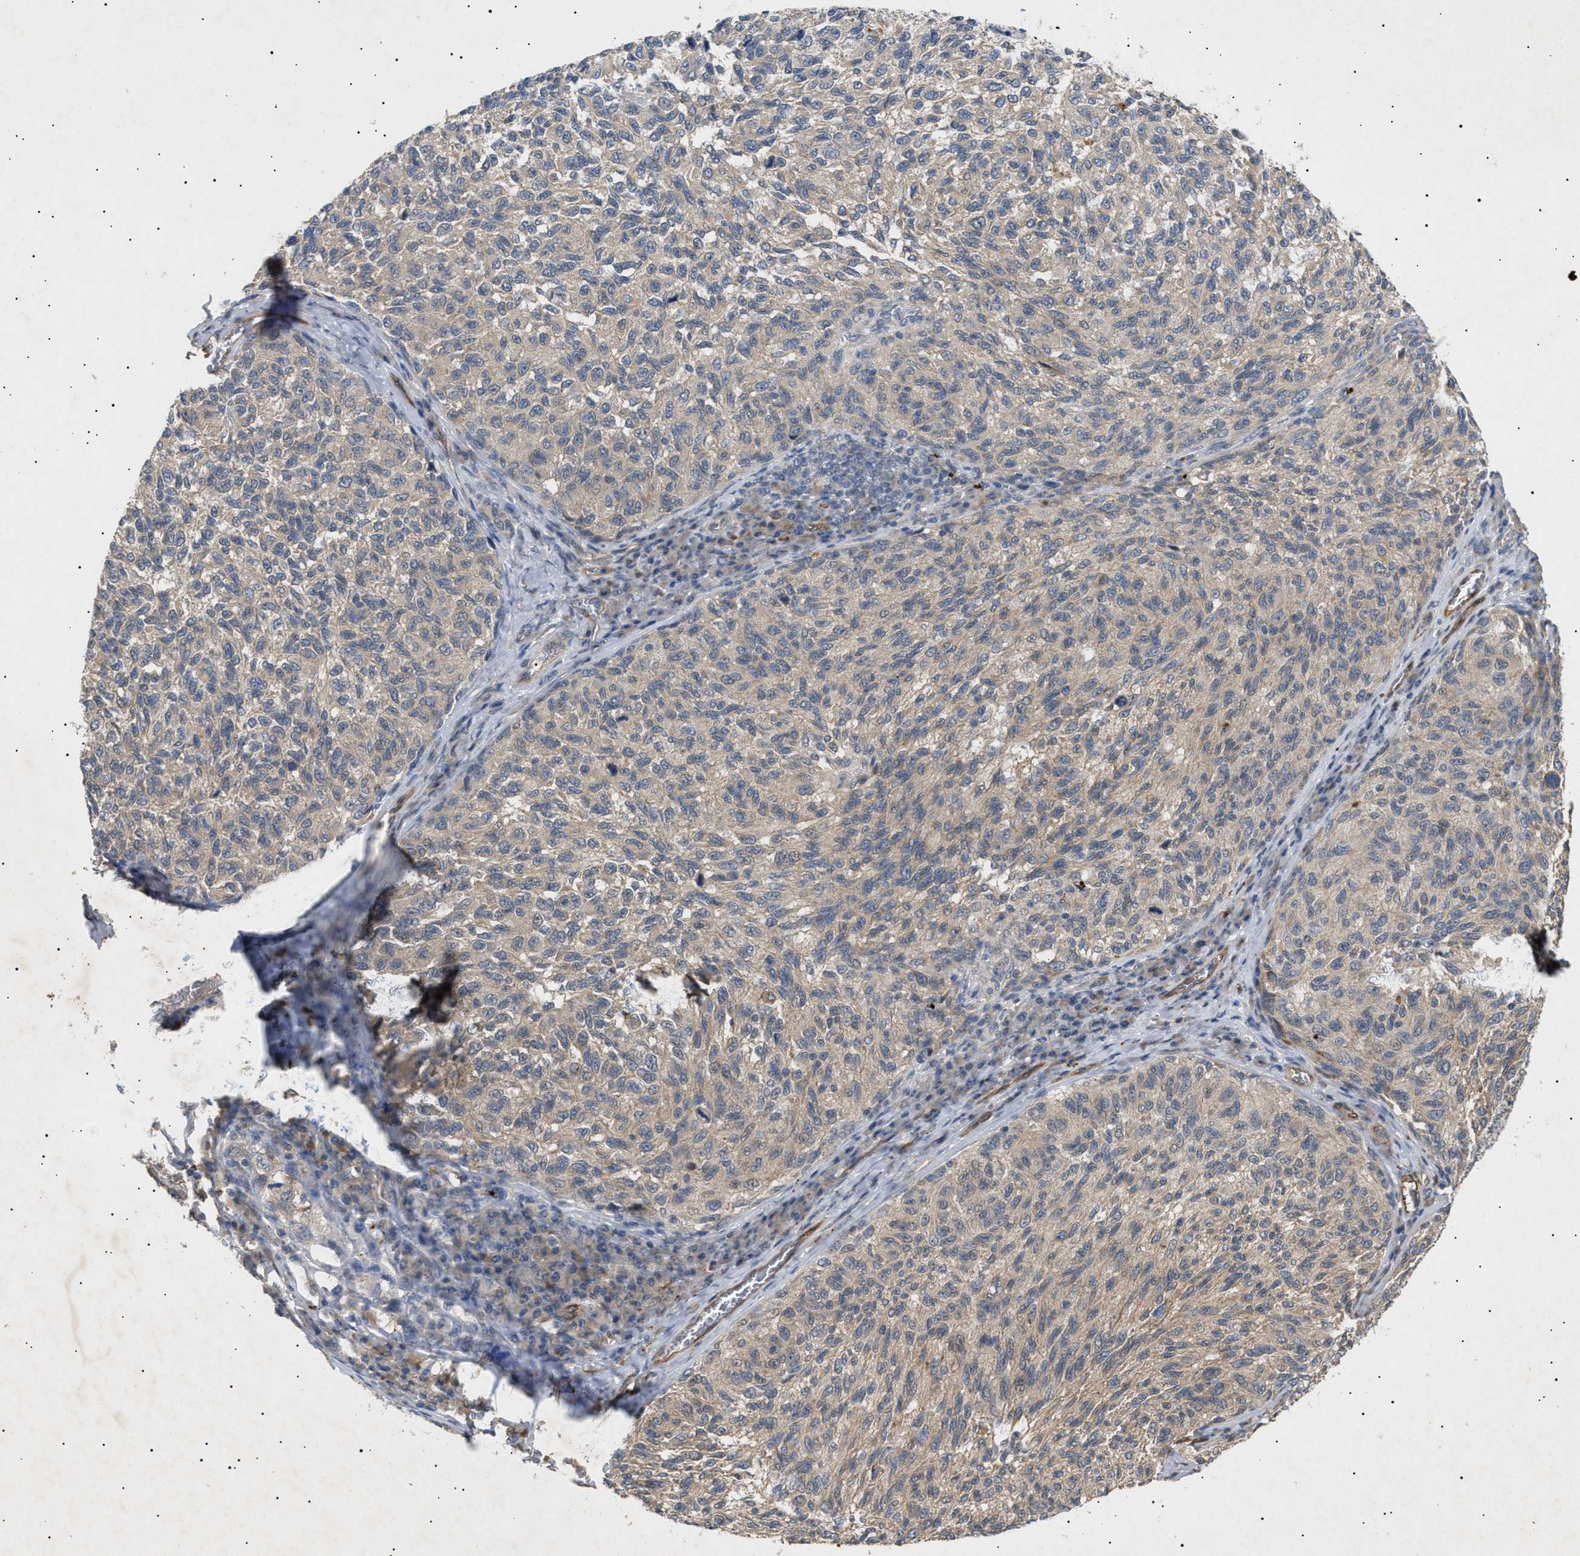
{"staining": {"intensity": "weak", "quantity": "25%-75%", "location": "cytoplasmic/membranous"}, "tissue": "melanoma", "cell_type": "Tumor cells", "image_type": "cancer", "snomed": [{"axis": "morphology", "description": "Malignant melanoma, NOS"}, {"axis": "topography", "description": "Skin"}], "caption": "A micrograph of human melanoma stained for a protein exhibits weak cytoplasmic/membranous brown staining in tumor cells. Immunohistochemistry stains the protein in brown and the nuclei are stained blue.", "gene": "SIRT5", "patient": {"sex": "female", "age": 73}}